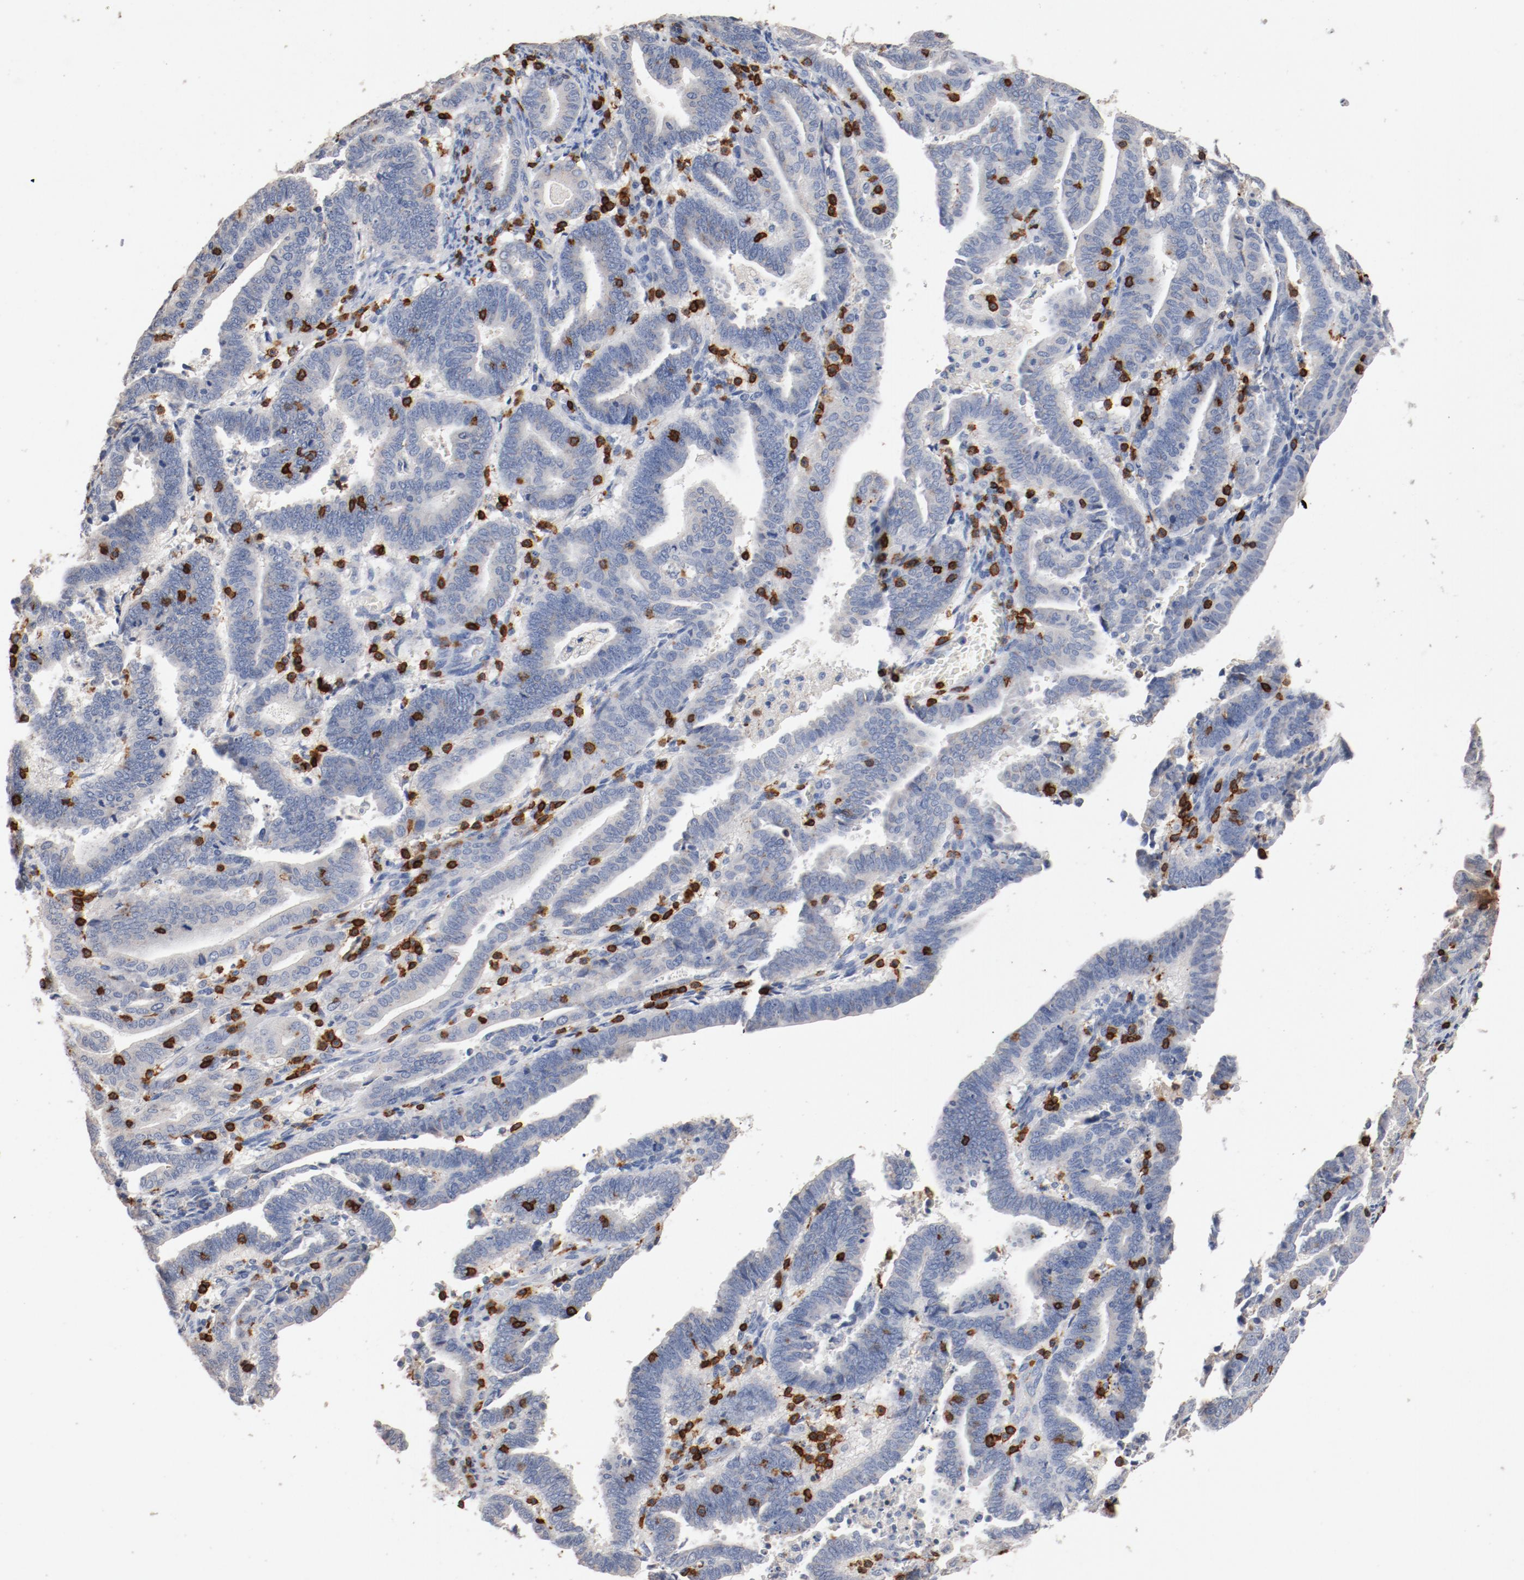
{"staining": {"intensity": "negative", "quantity": "none", "location": "none"}, "tissue": "endometrial cancer", "cell_type": "Tumor cells", "image_type": "cancer", "snomed": [{"axis": "morphology", "description": "Adenocarcinoma, NOS"}, {"axis": "topography", "description": "Uterus"}], "caption": "Tumor cells show no significant staining in adenocarcinoma (endometrial).", "gene": "CD247", "patient": {"sex": "female", "age": 83}}